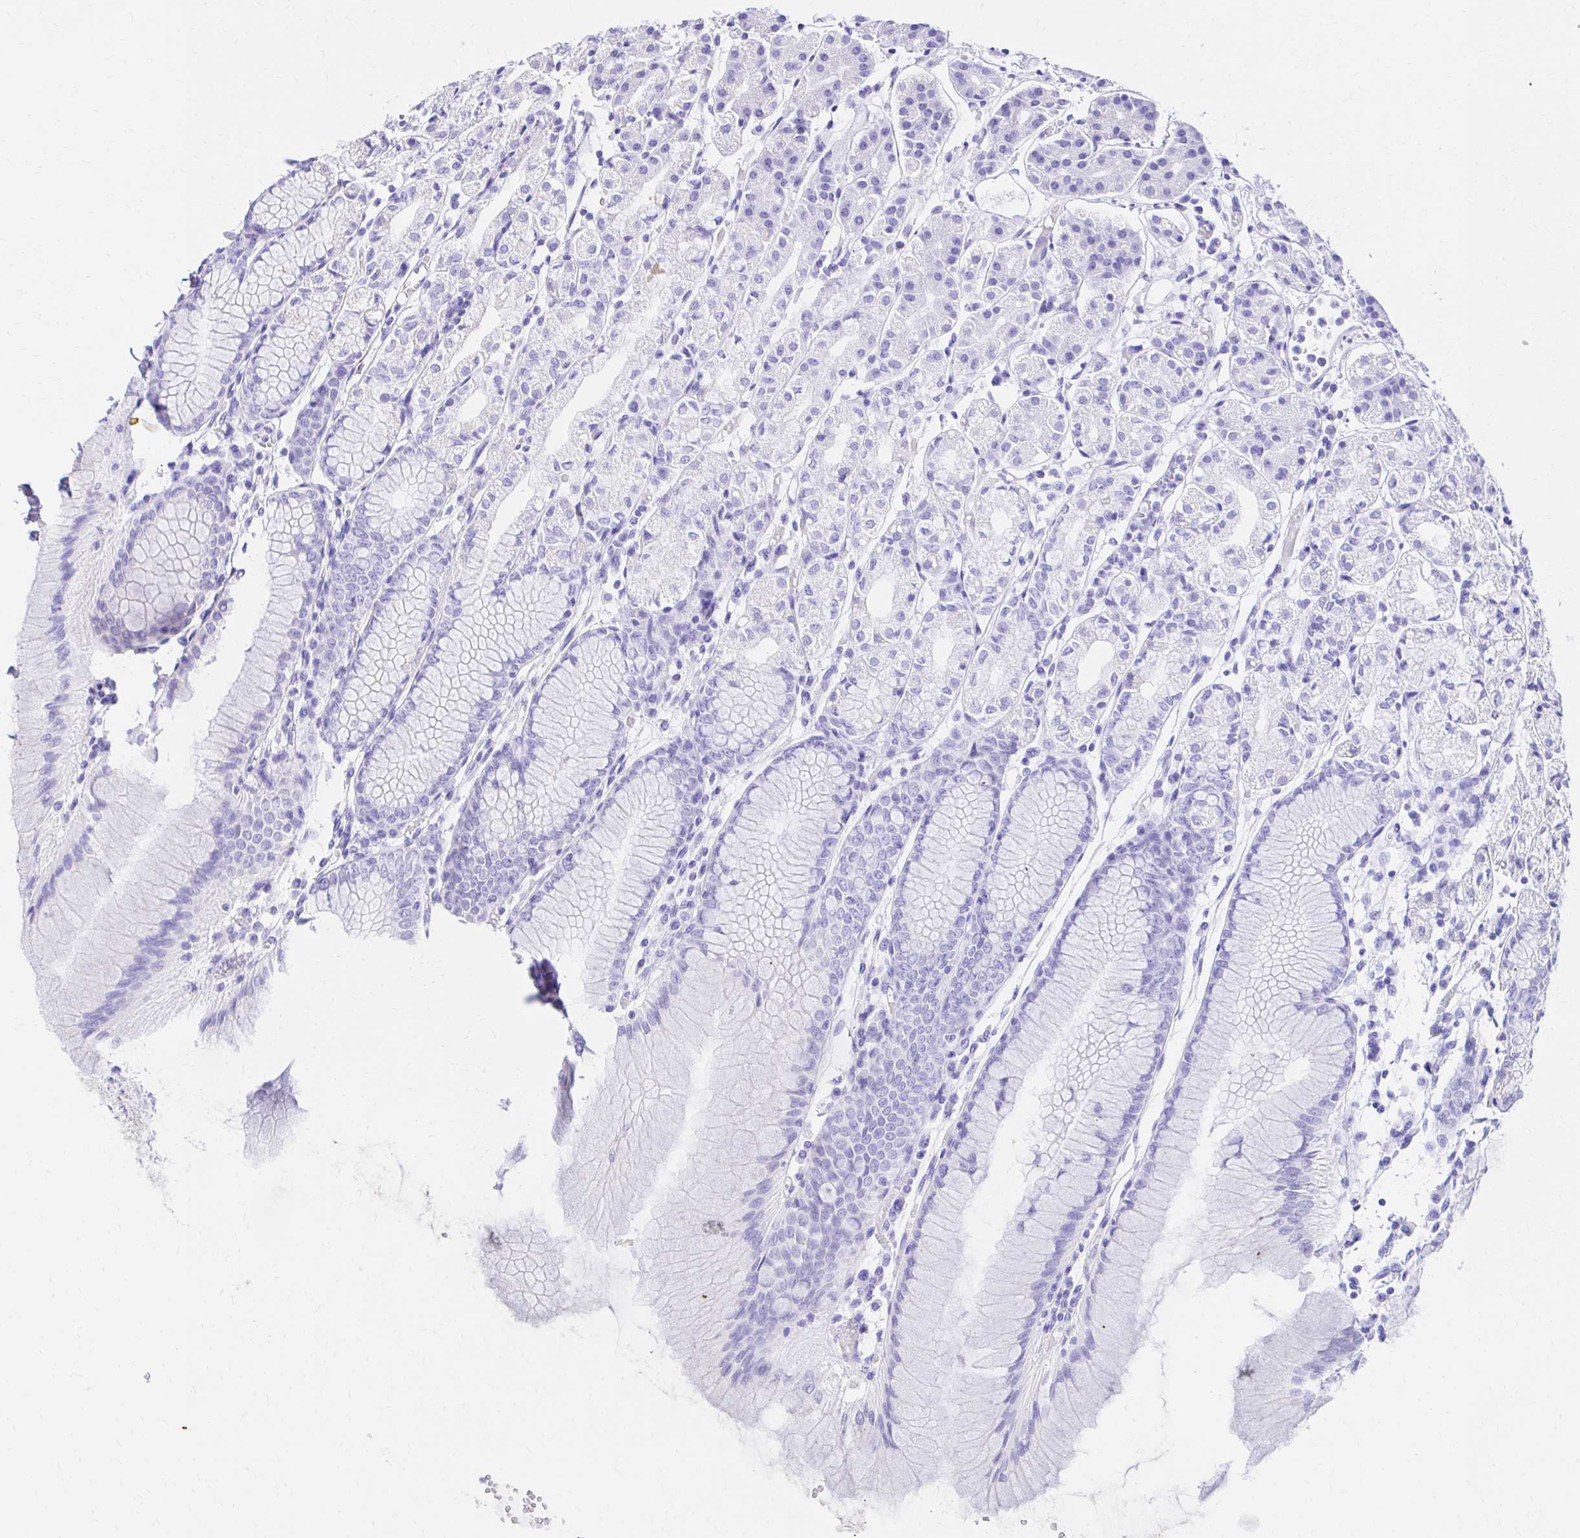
{"staining": {"intensity": "negative", "quantity": "none", "location": "none"}, "tissue": "stomach", "cell_type": "Glandular cells", "image_type": "normal", "snomed": [{"axis": "morphology", "description": "Normal tissue, NOS"}, {"axis": "topography", "description": "Stomach"}], "caption": "A high-resolution image shows IHC staining of benign stomach, which exhibits no significant positivity in glandular cells.", "gene": "S100G", "patient": {"sex": "female", "age": 57}}